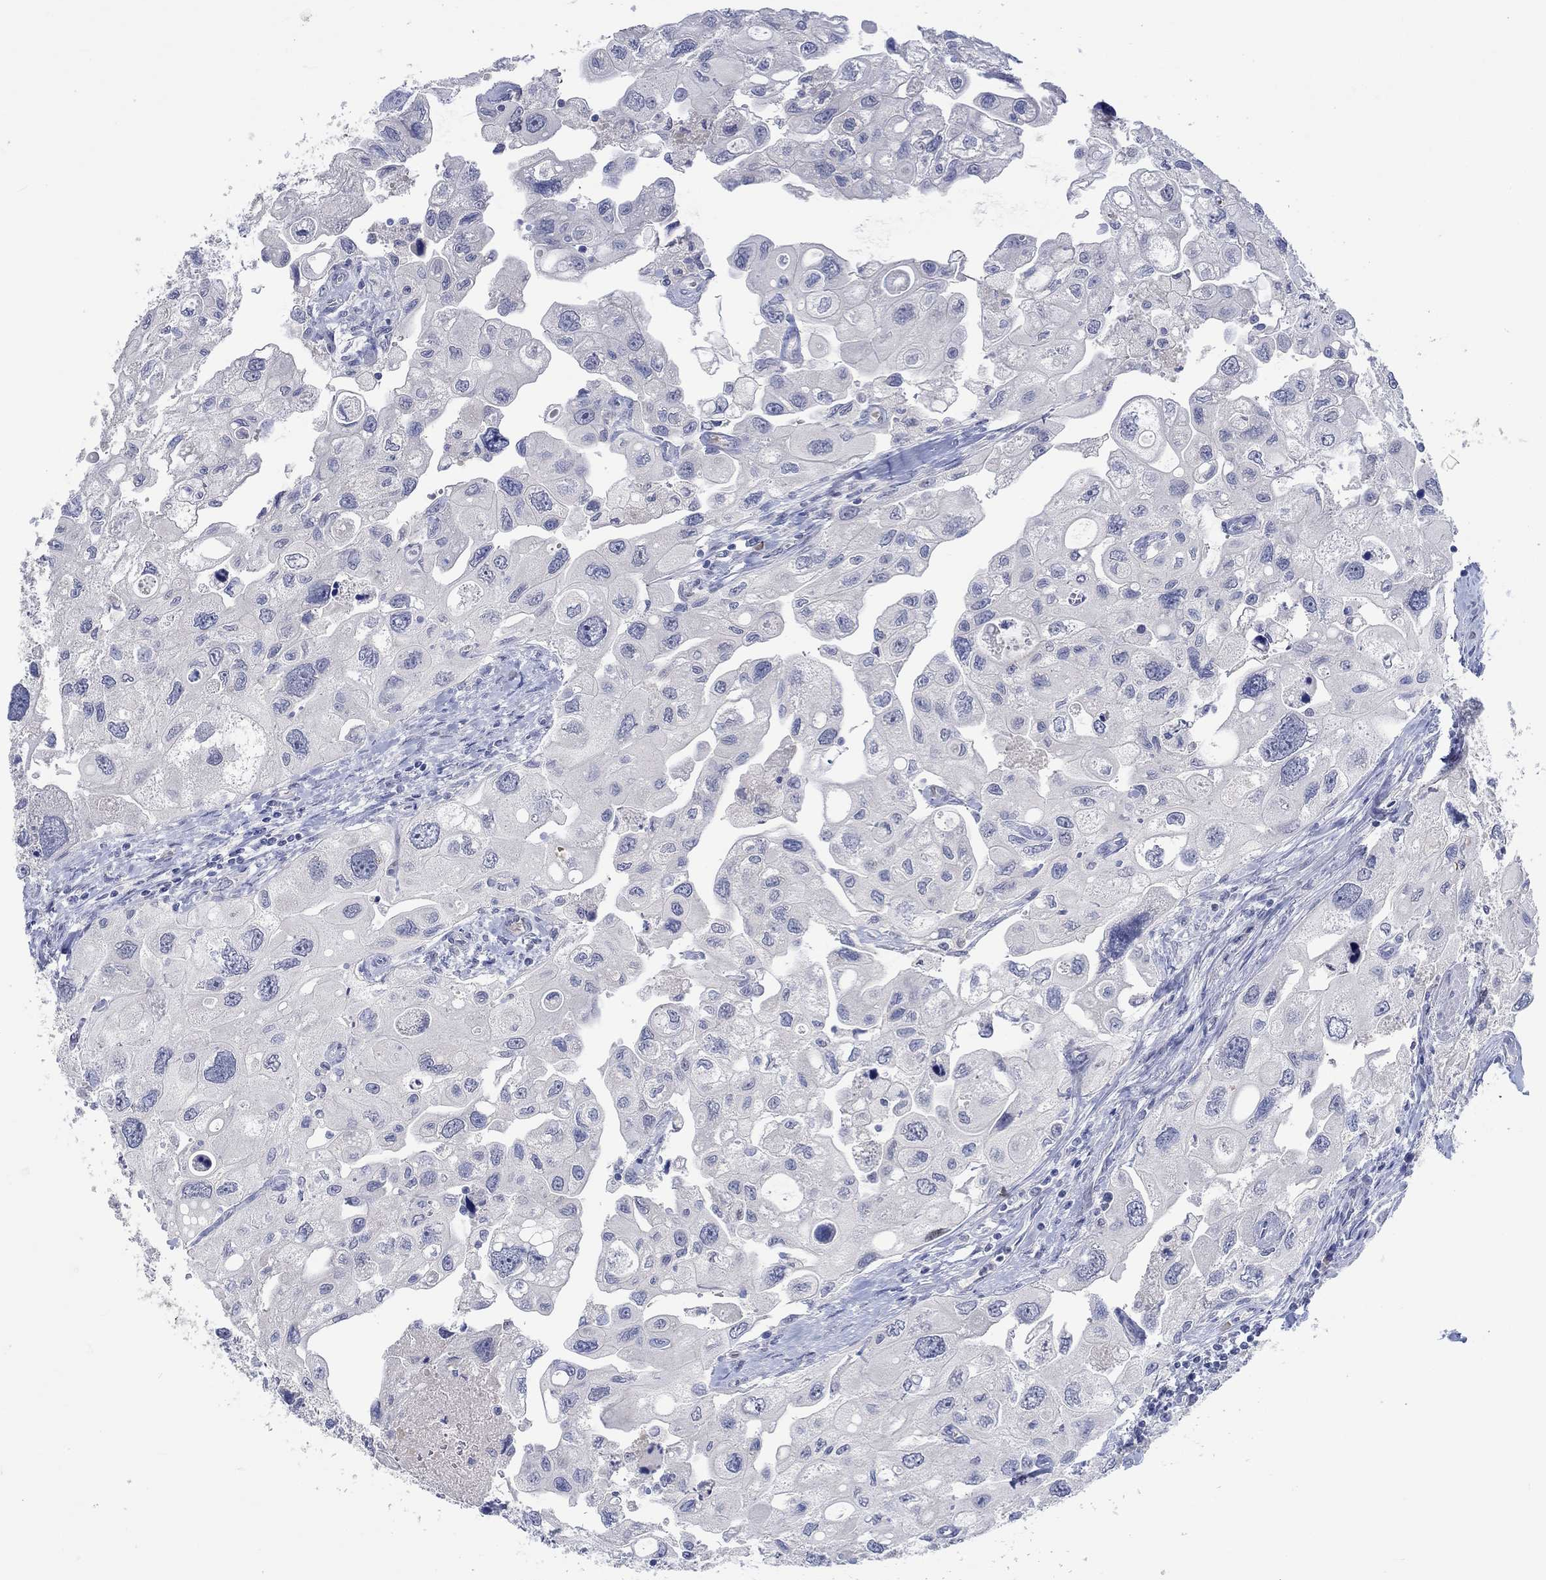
{"staining": {"intensity": "negative", "quantity": "none", "location": "none"}, "tissue": "urothelial cancer", "cell_type": "Tumor cells", "image_type": "cancer", "snomed": [{"axis": "morphology", "description": "Urothelial carcinoma, High grade"}, {"axis": "topography", "description": "Urinary bladder"}], "caption": "The image reveals no significant positivity in tumor cells of urothelial cancer. (Brightfield microscopy of DAB IHC at high magnification).", "gene": "DLK1", "patient": {"sex": "male", "age": 59}}